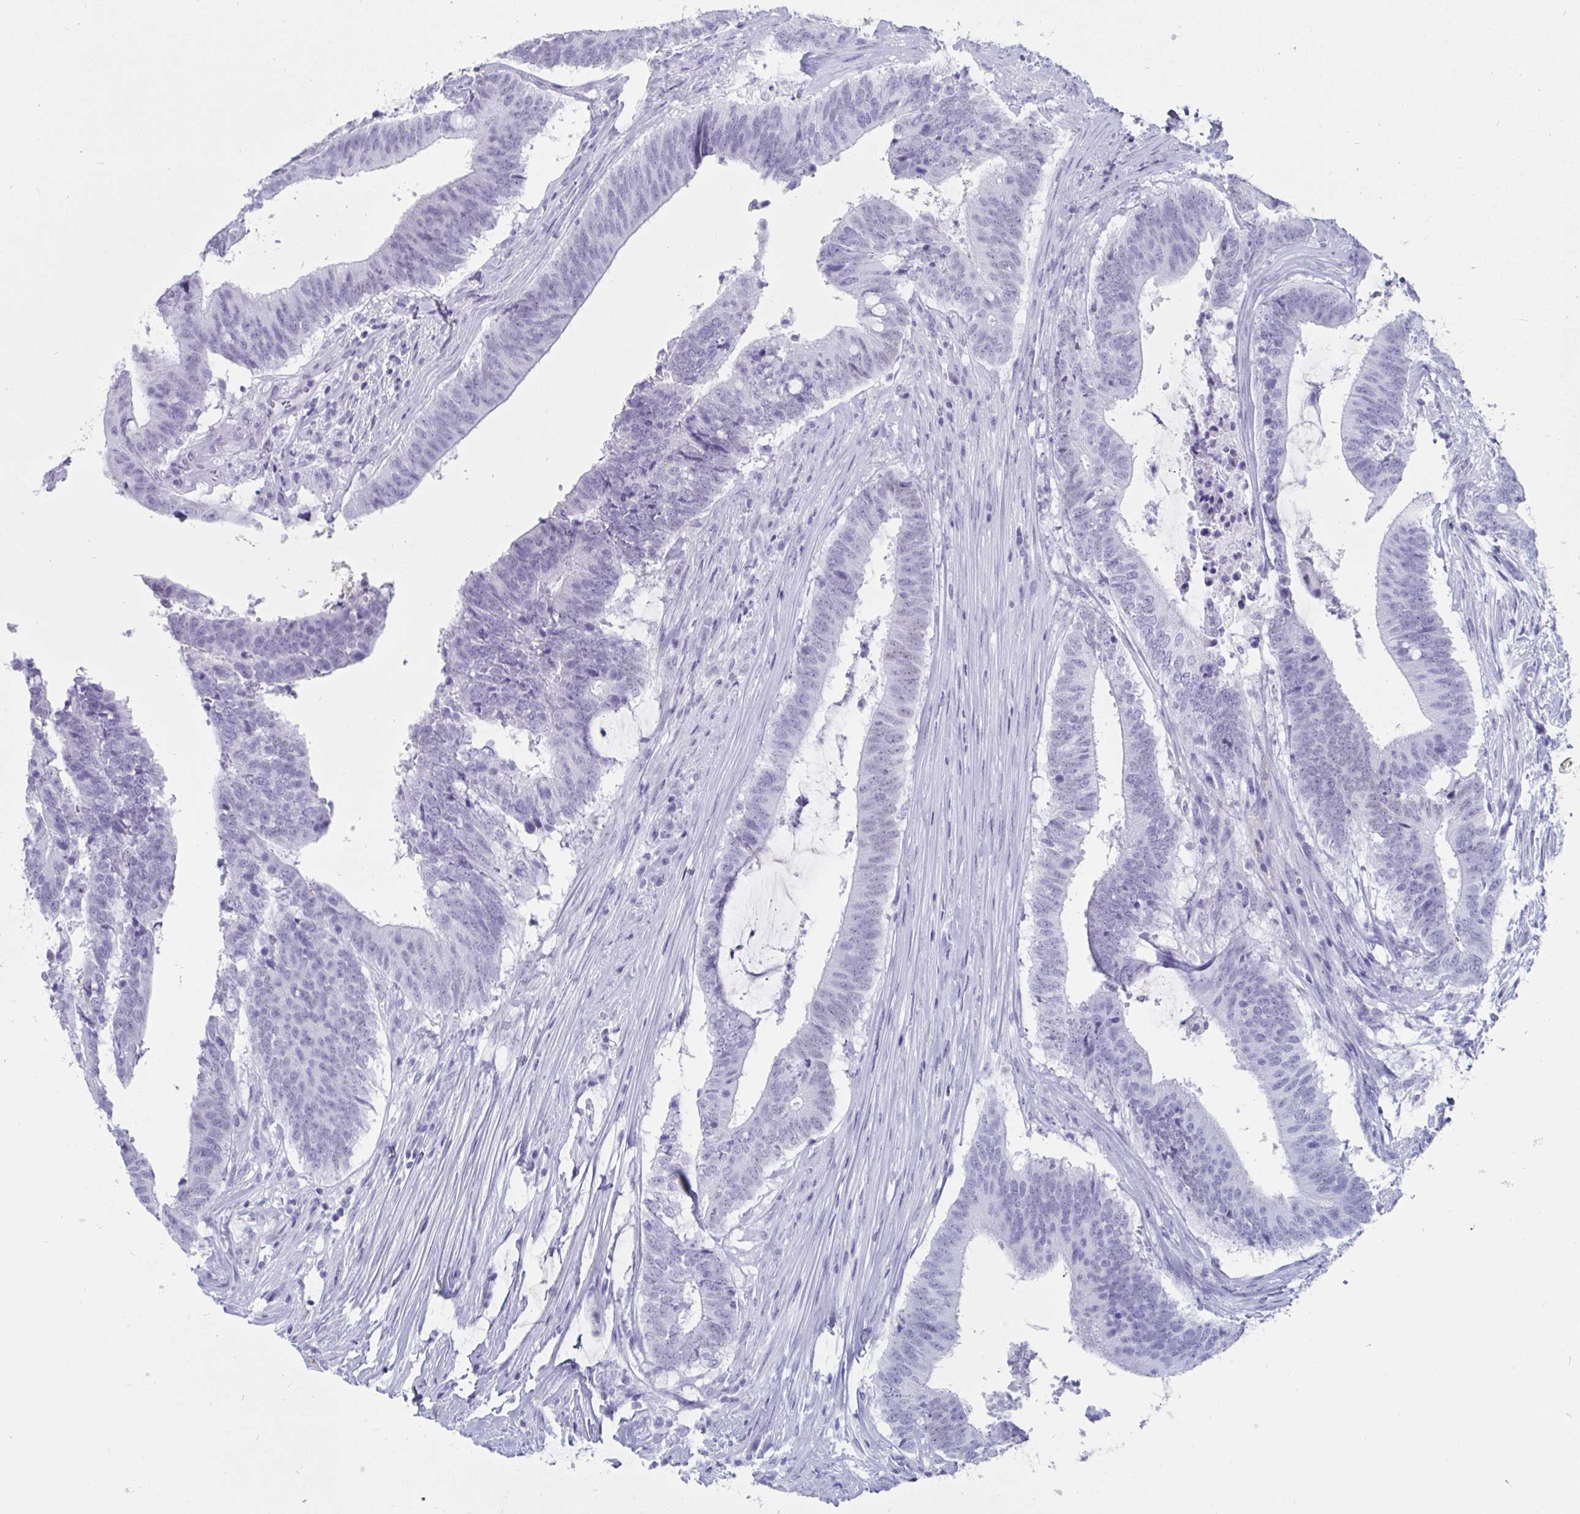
{"staining": {"intensity": "negative", "quantity": "none", "location": "none"}, "tissue": "colorectal cancer", "cell_type": "Tumor cells", "image_type": "cancer", "snomed": [{"axis": "morphology", "description": "Adenocarcinoma, NOS"}, {"axis": "topography", "description": "Colon"}], "caption": "Immunohistochemistry of human colorectal adenocarcinoma demonstrates no staining in tumor cells.", "gene": "GKN2", "patient": {"sex": "female", "age": 43}}